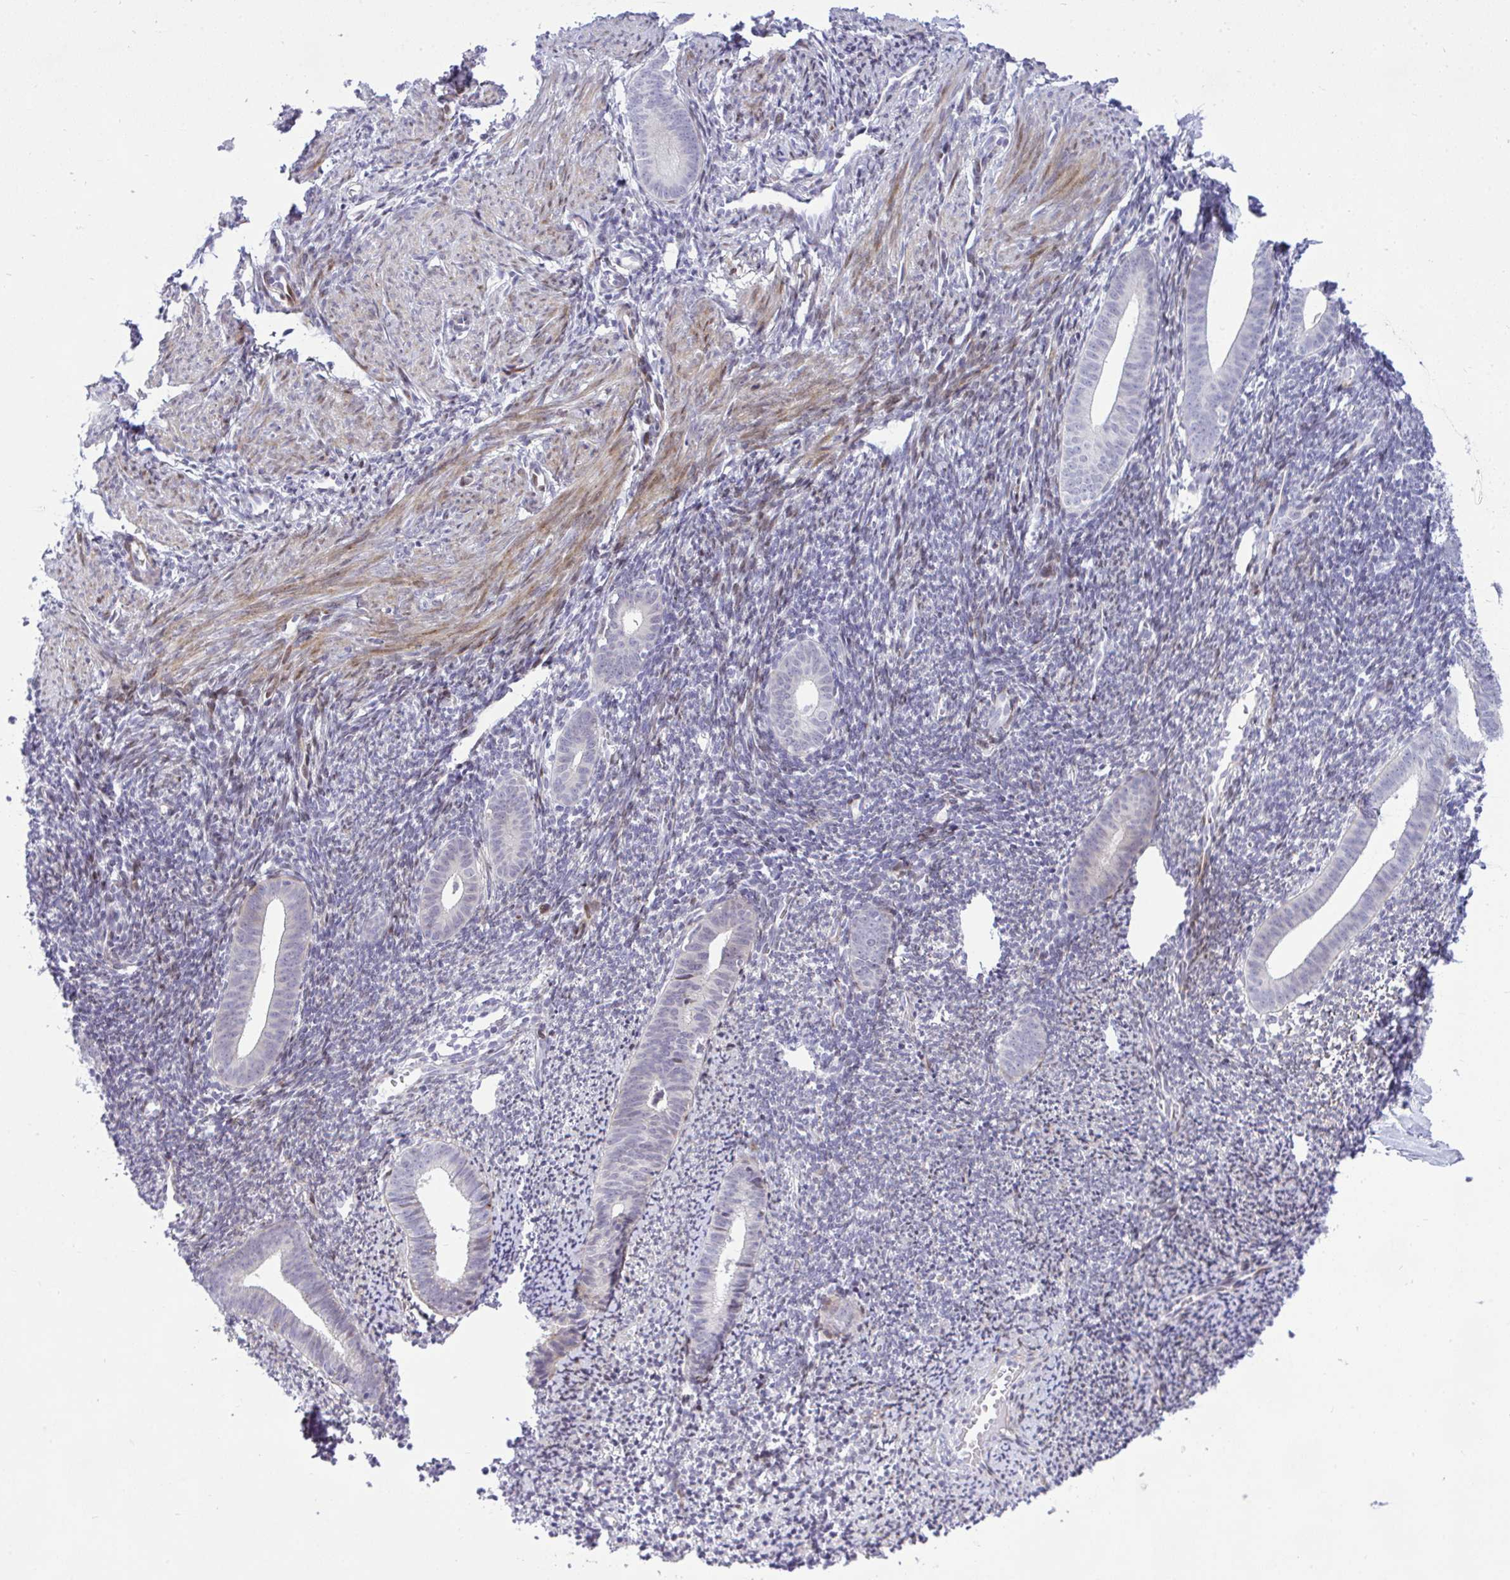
{"staining": {"intensity": "negative", "quantity": "none", "location": "none"}, "tissue": "endometrium", "cell_type": "Cells in endometrial stroma", "image_type": "normal", "snomed": [{"axis": "morphology", "description": "Normal tissue, NOS"}, {"axis": "topography", "description": "Endometrium"}], "caption": "Immunohistochemistry of benign human endometrium demonstrates no staining in cells in endometrial stroma.", "gene": "CASTOR2", "patient": {"sex": "female", "age": 39}}